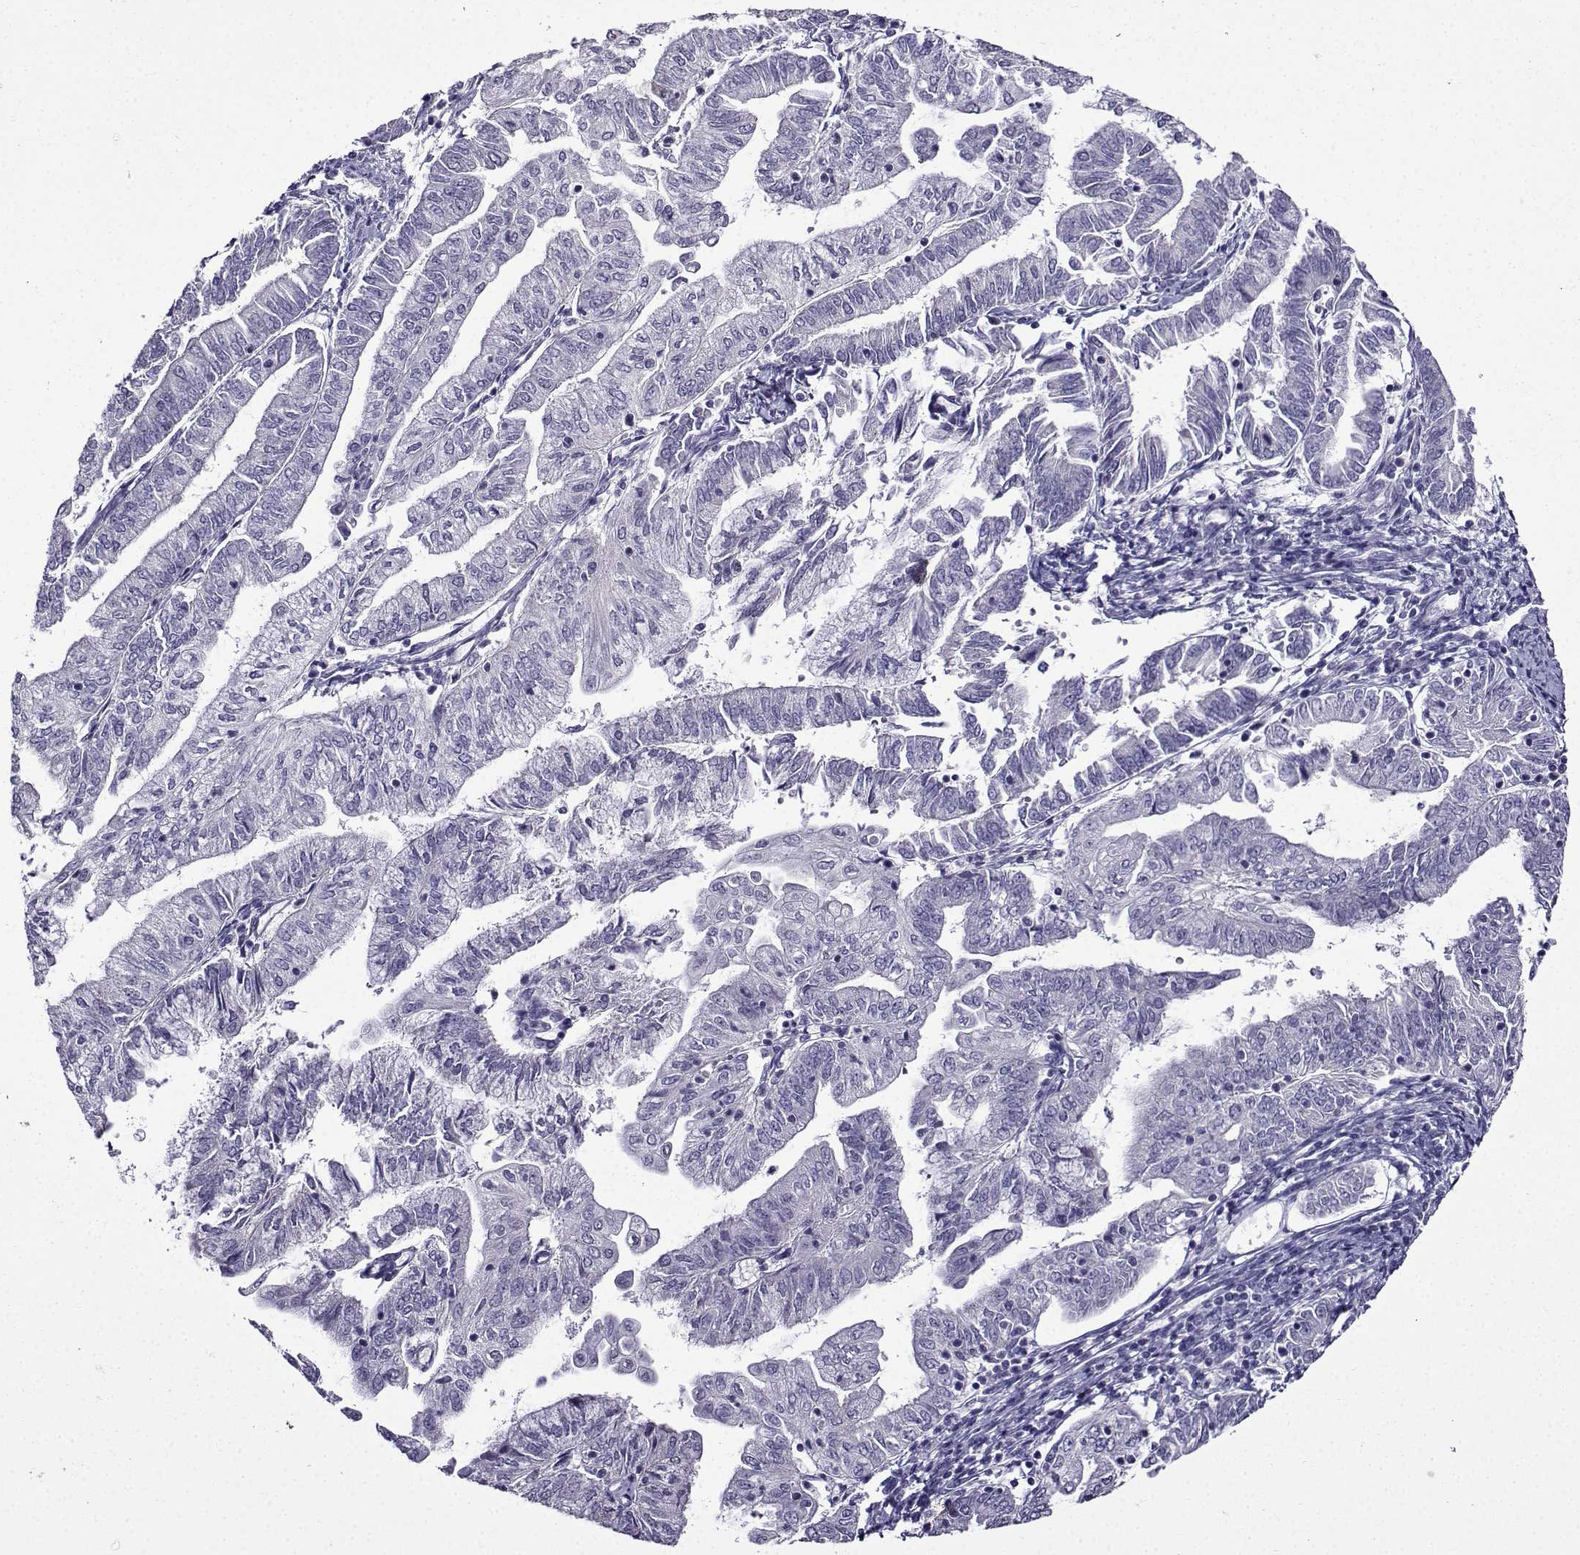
{"staining": {"intensity": "negative", "quantity": "none", "location": "none"}, "tissue": "endometrial cancer", "cell_type": "Tumor cells", "image_type": "cancer", "snomed": [{"axis": "morphology", "description": "Adenocarcinoma, NOS"}, {"axis": "topography", "description": "Endometrium"}], "caption": "This is an immunohistochemistry micrograph of endometrial cancer (adenocarcinoma). There is no expression in tumor cells.", "gene": "TMEM266", "patient": {"sex": "female", "age": 55}}